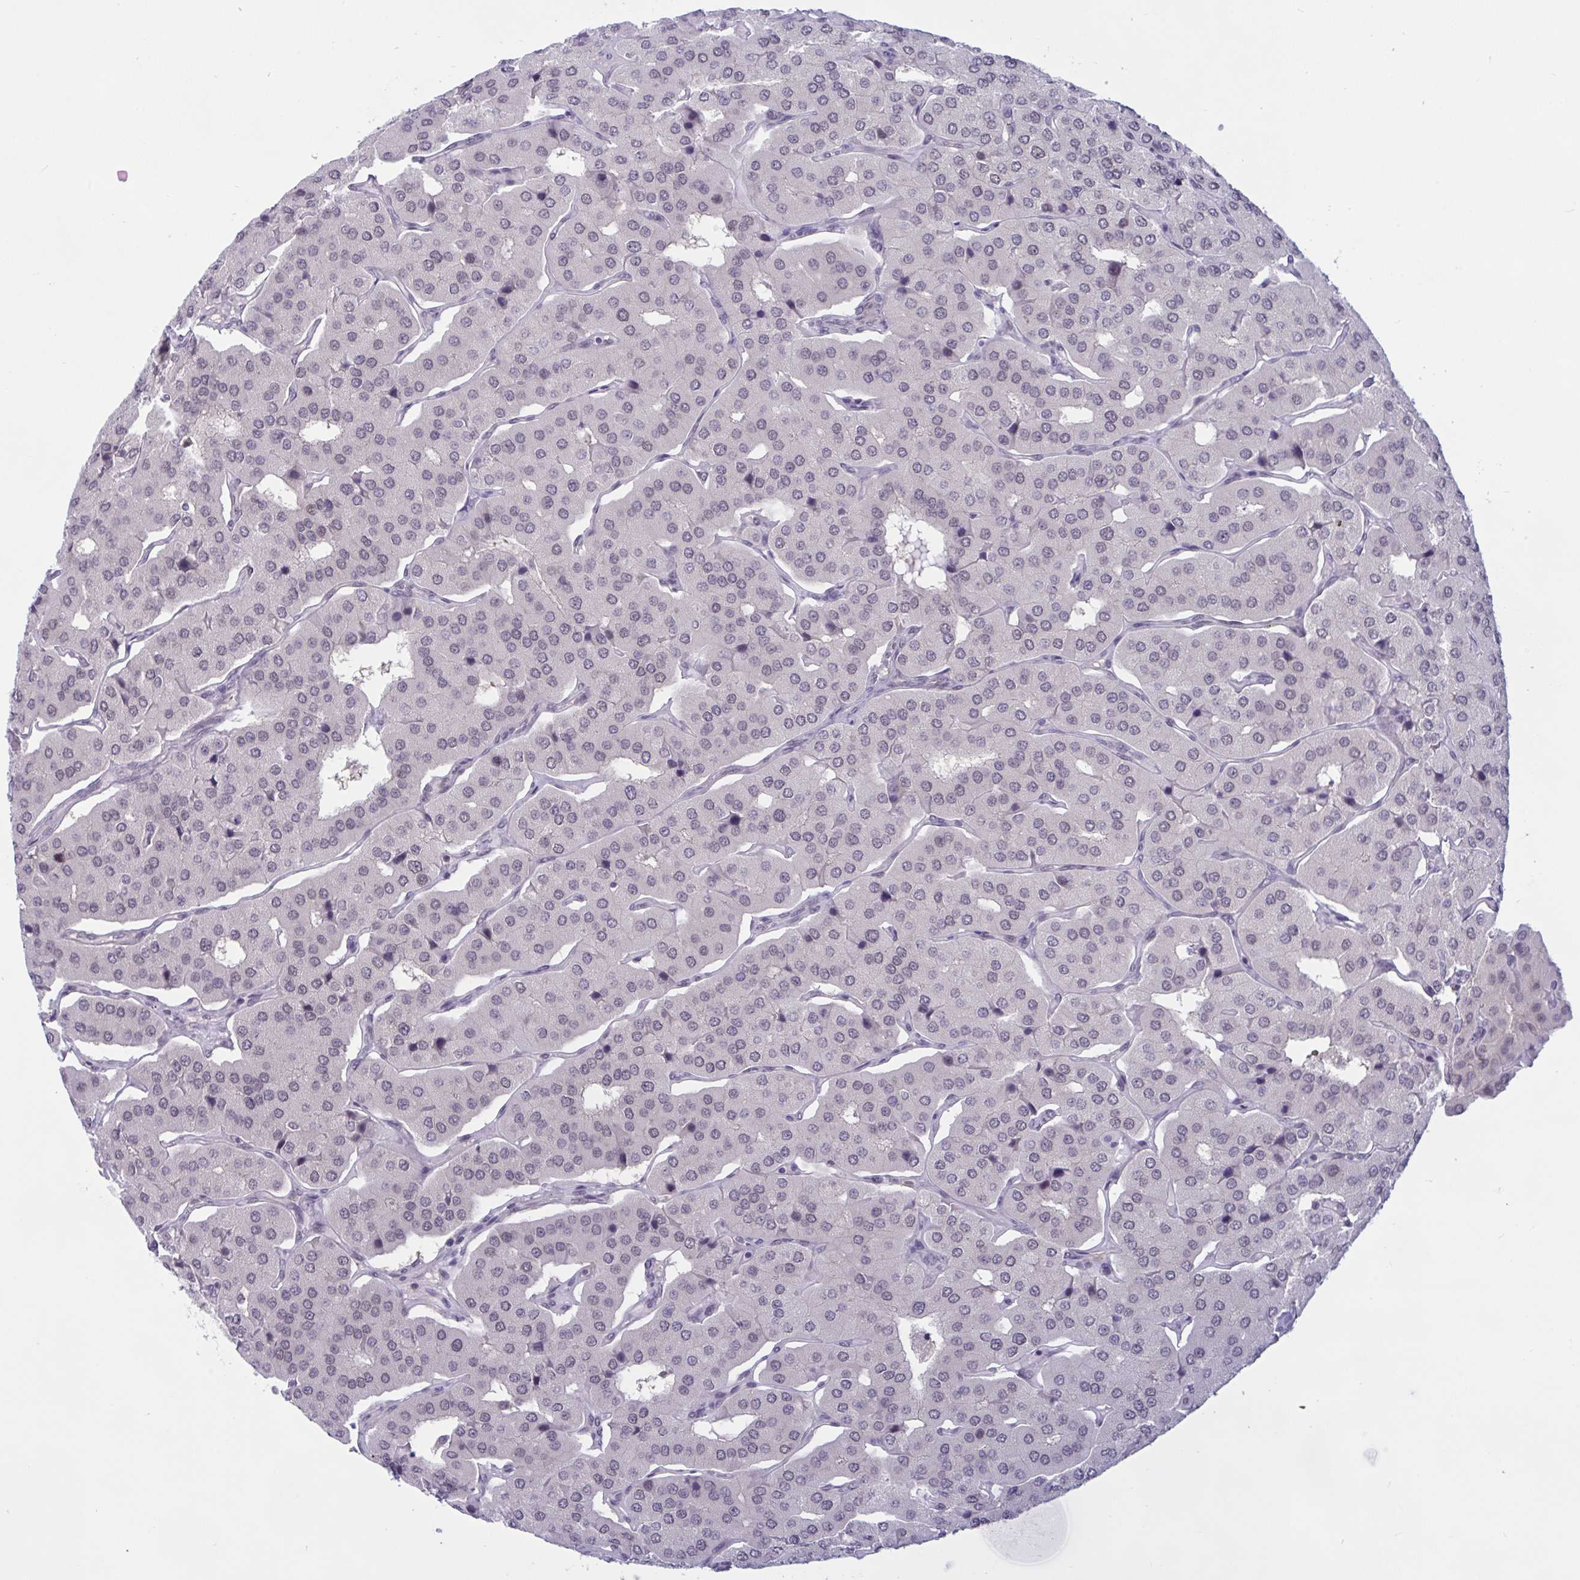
{"staining": {"intensity": "negative", "quantity": "none", "location": "none"}, "tissue": "parathyroid gland", "cell_type": "Glandular cells", "image_type": "normal", "snomed": [{"axis": "morphology", "description": "Normal tissue, NOS"}, {"axis": "morphology", "description": "Adenoma, NOS"}, {"axis": "topography", "description": "Parathyroid gland"}], "caption": "Glandular cells are negative for protein expression in benign human parathyroid gland. (DAB immunohistochemistry with hematoxylin counter stain).", "gene": "TSN", "patient": {"sex": "female", "age": 86}}